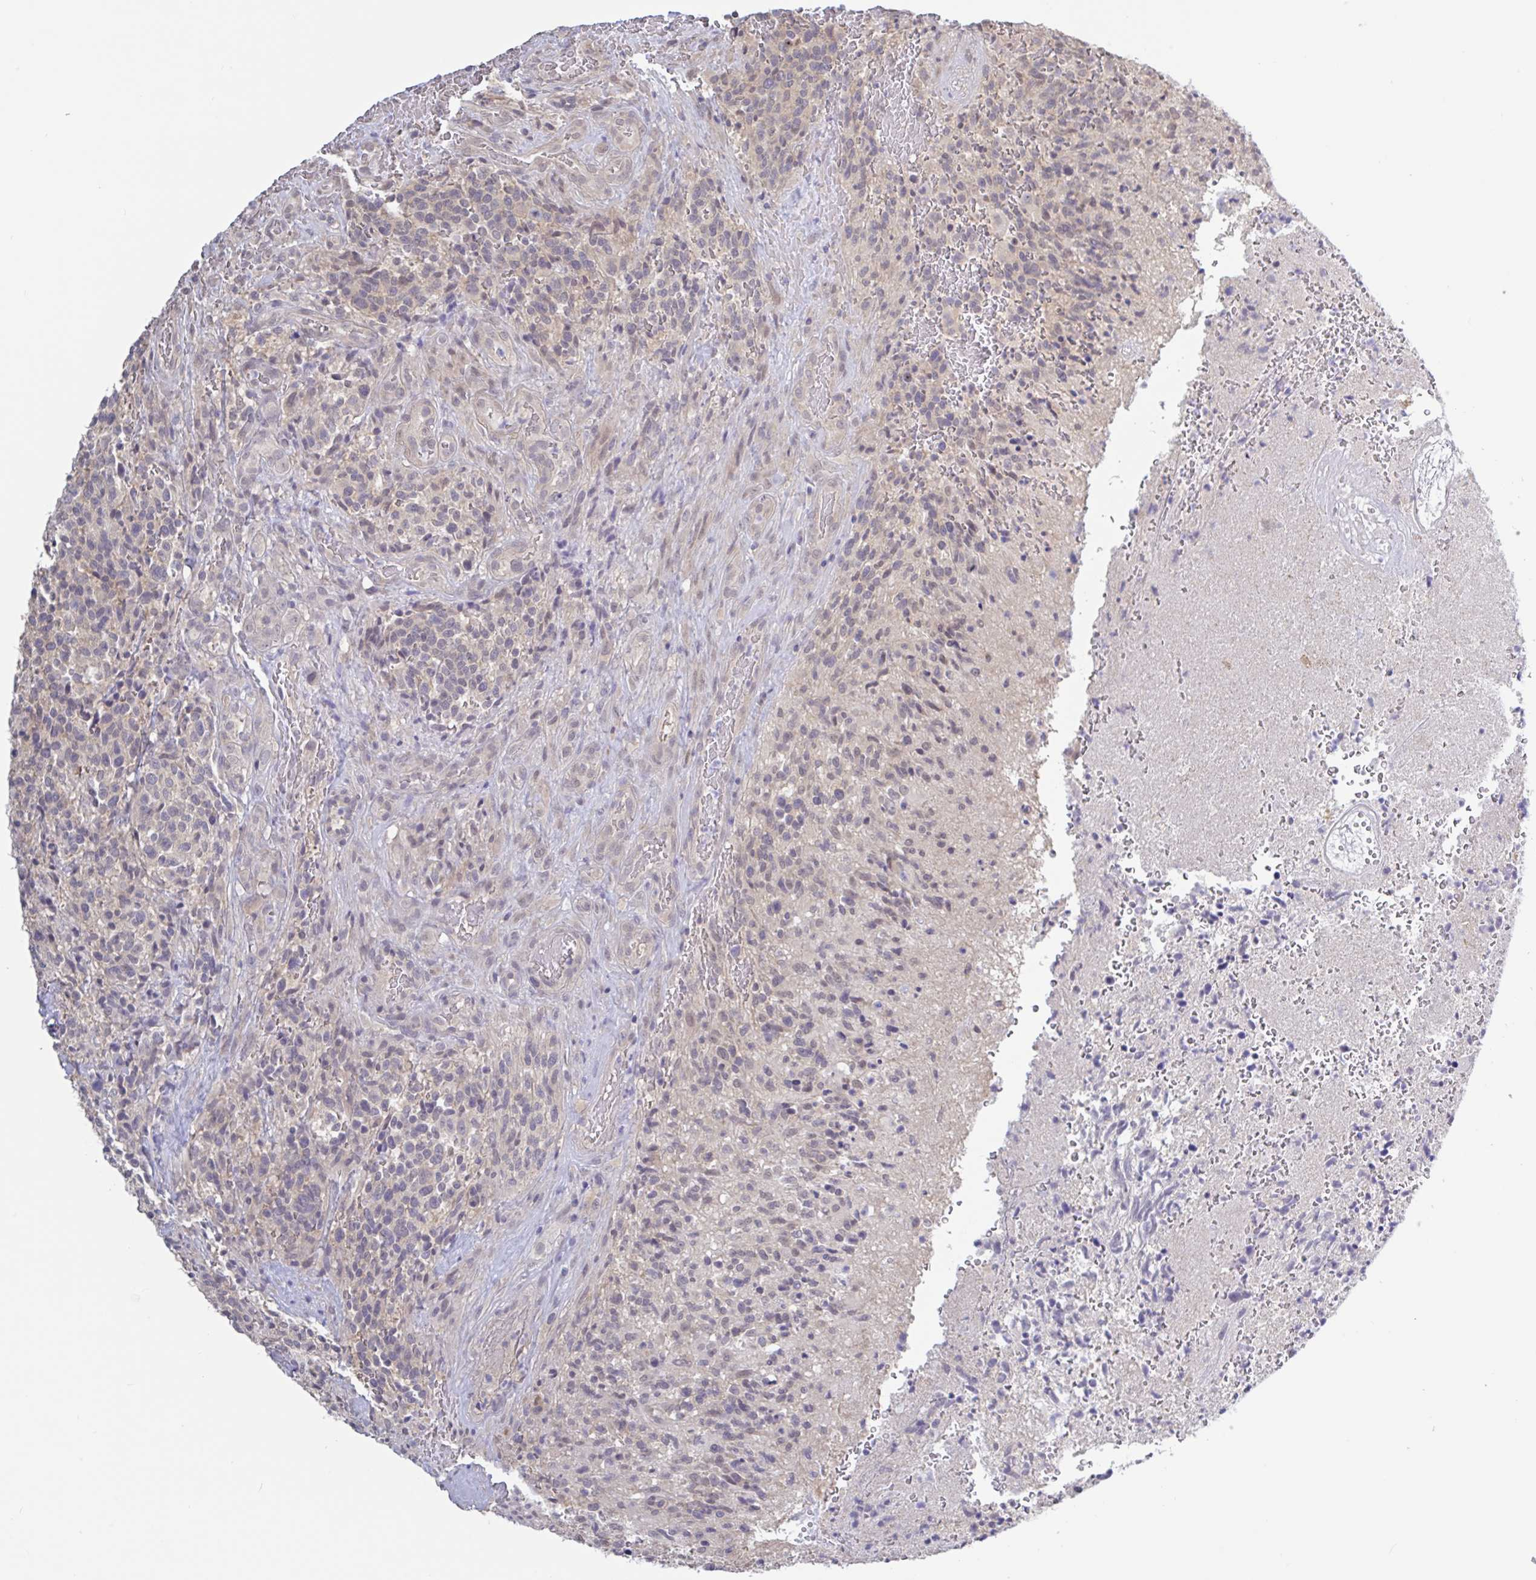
{"staining": {"intensity": "negative", "quantity": "none", "location": "none"}, "tissue": "glioma", "cell_type": "Tumor cells", "image_type": "cancer", "snomed": [{"axis": "morphology", "description": "Glioma, malignant, High grade"}, {"axis": "topography", "description": "Brain"}], "caption": "IHC of high-grade glioma (malignant) shows no positivity in tumor cells.", "gene": "HYPK", "patient": {"sex": "male", "age": 36}}